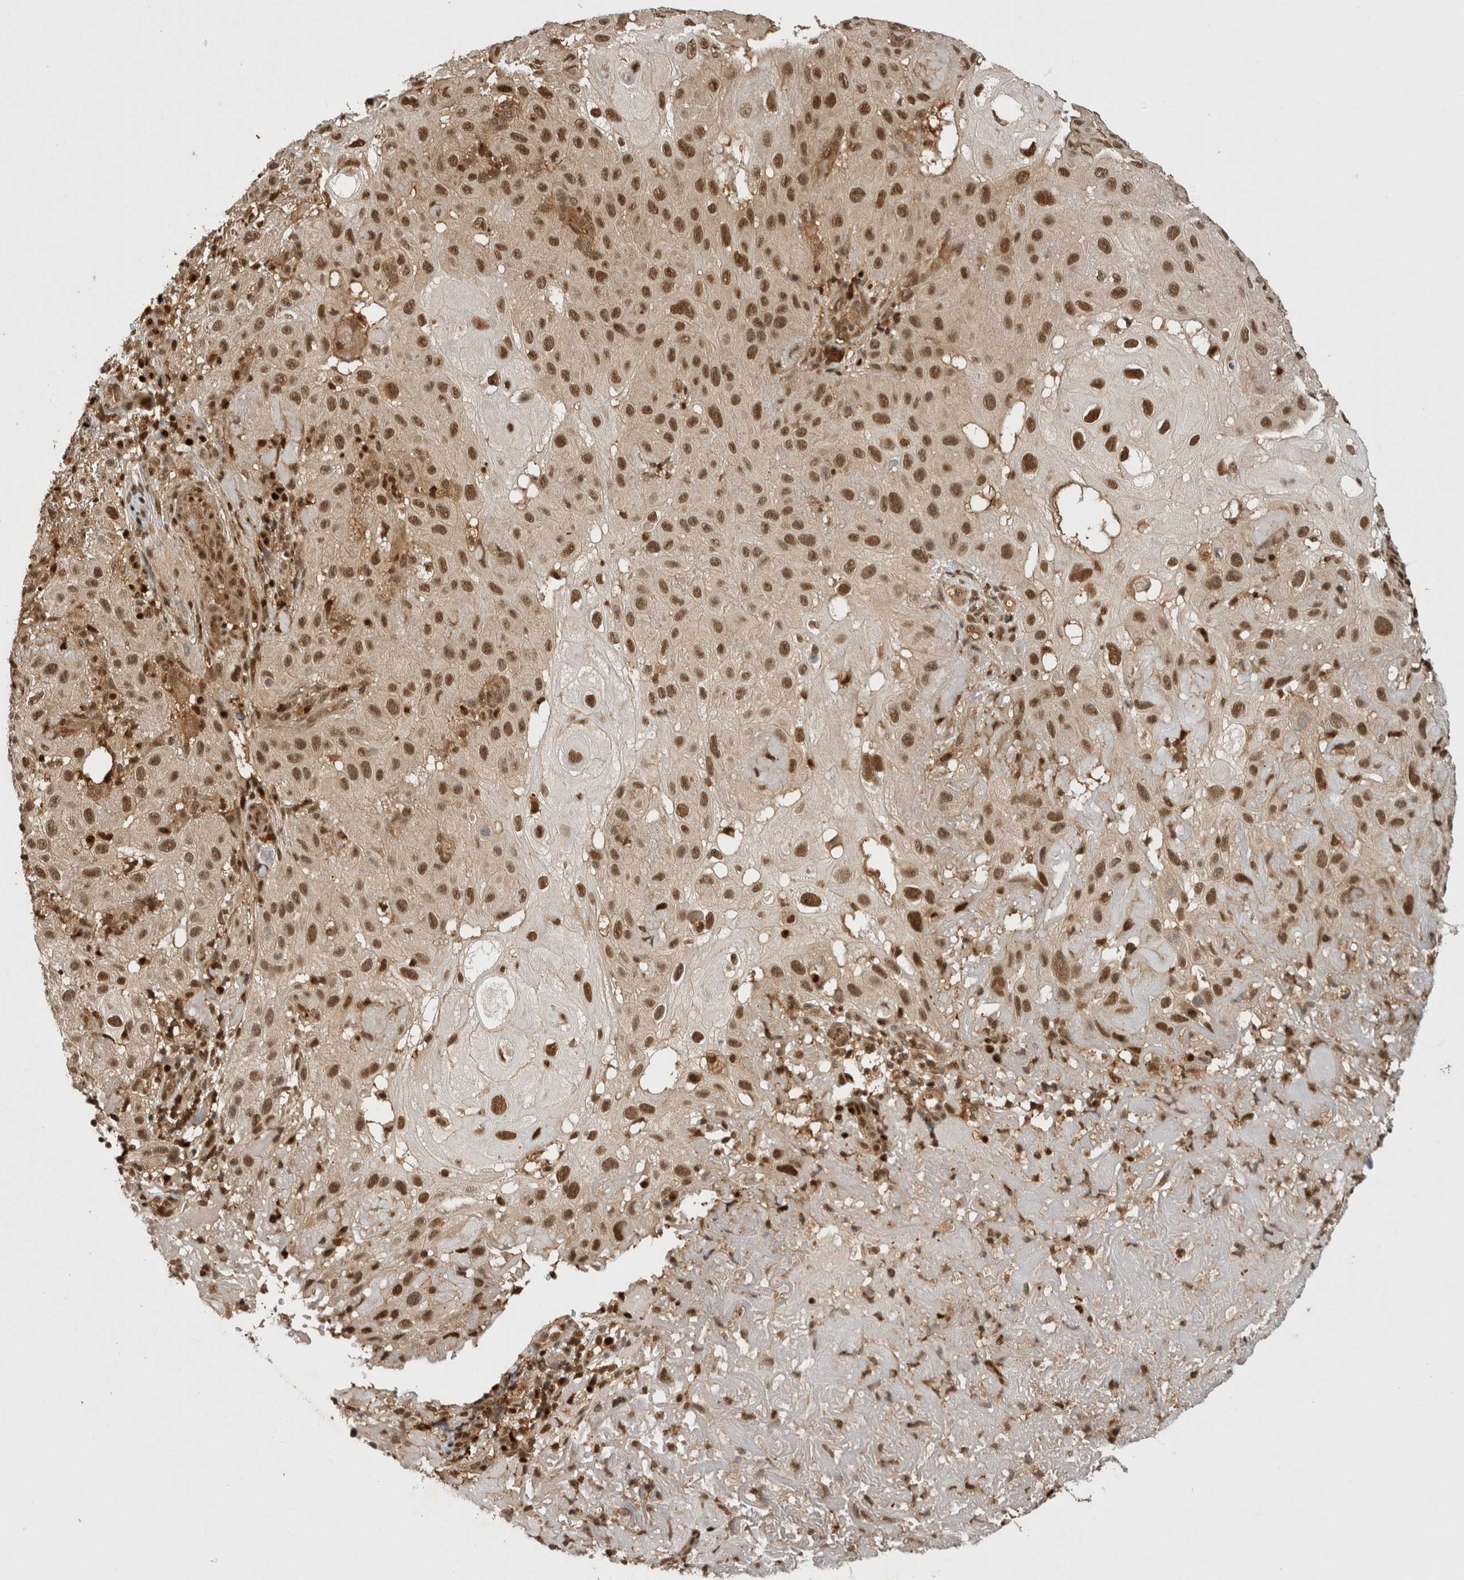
{"staining": {"intensity": "moderate", "quantity": ">75%", "location": "nuclear"}, "tissue": "skin cancer", "cell_type": "Tumor cells", "image_type": "cancer", "snomed": [{"axis": "morphology", "description": "Normal tissue, NOS"}, {"axis": "morphology", "description": "Squamous cell carcinoma, NOS"}, {"axis": "topography", "description": "Skin"}], "caption": "Moderate nuclear expression is present in about >75% of tumor cells in skin cancer. The staining was performed using DAB to visualize the protein expression in brown, while the nuclei were stained in blue with hematoxylin (Magnification: 20x).", "gene": "SNRNP40", "patient": {"sex": "female", "age": 96}}